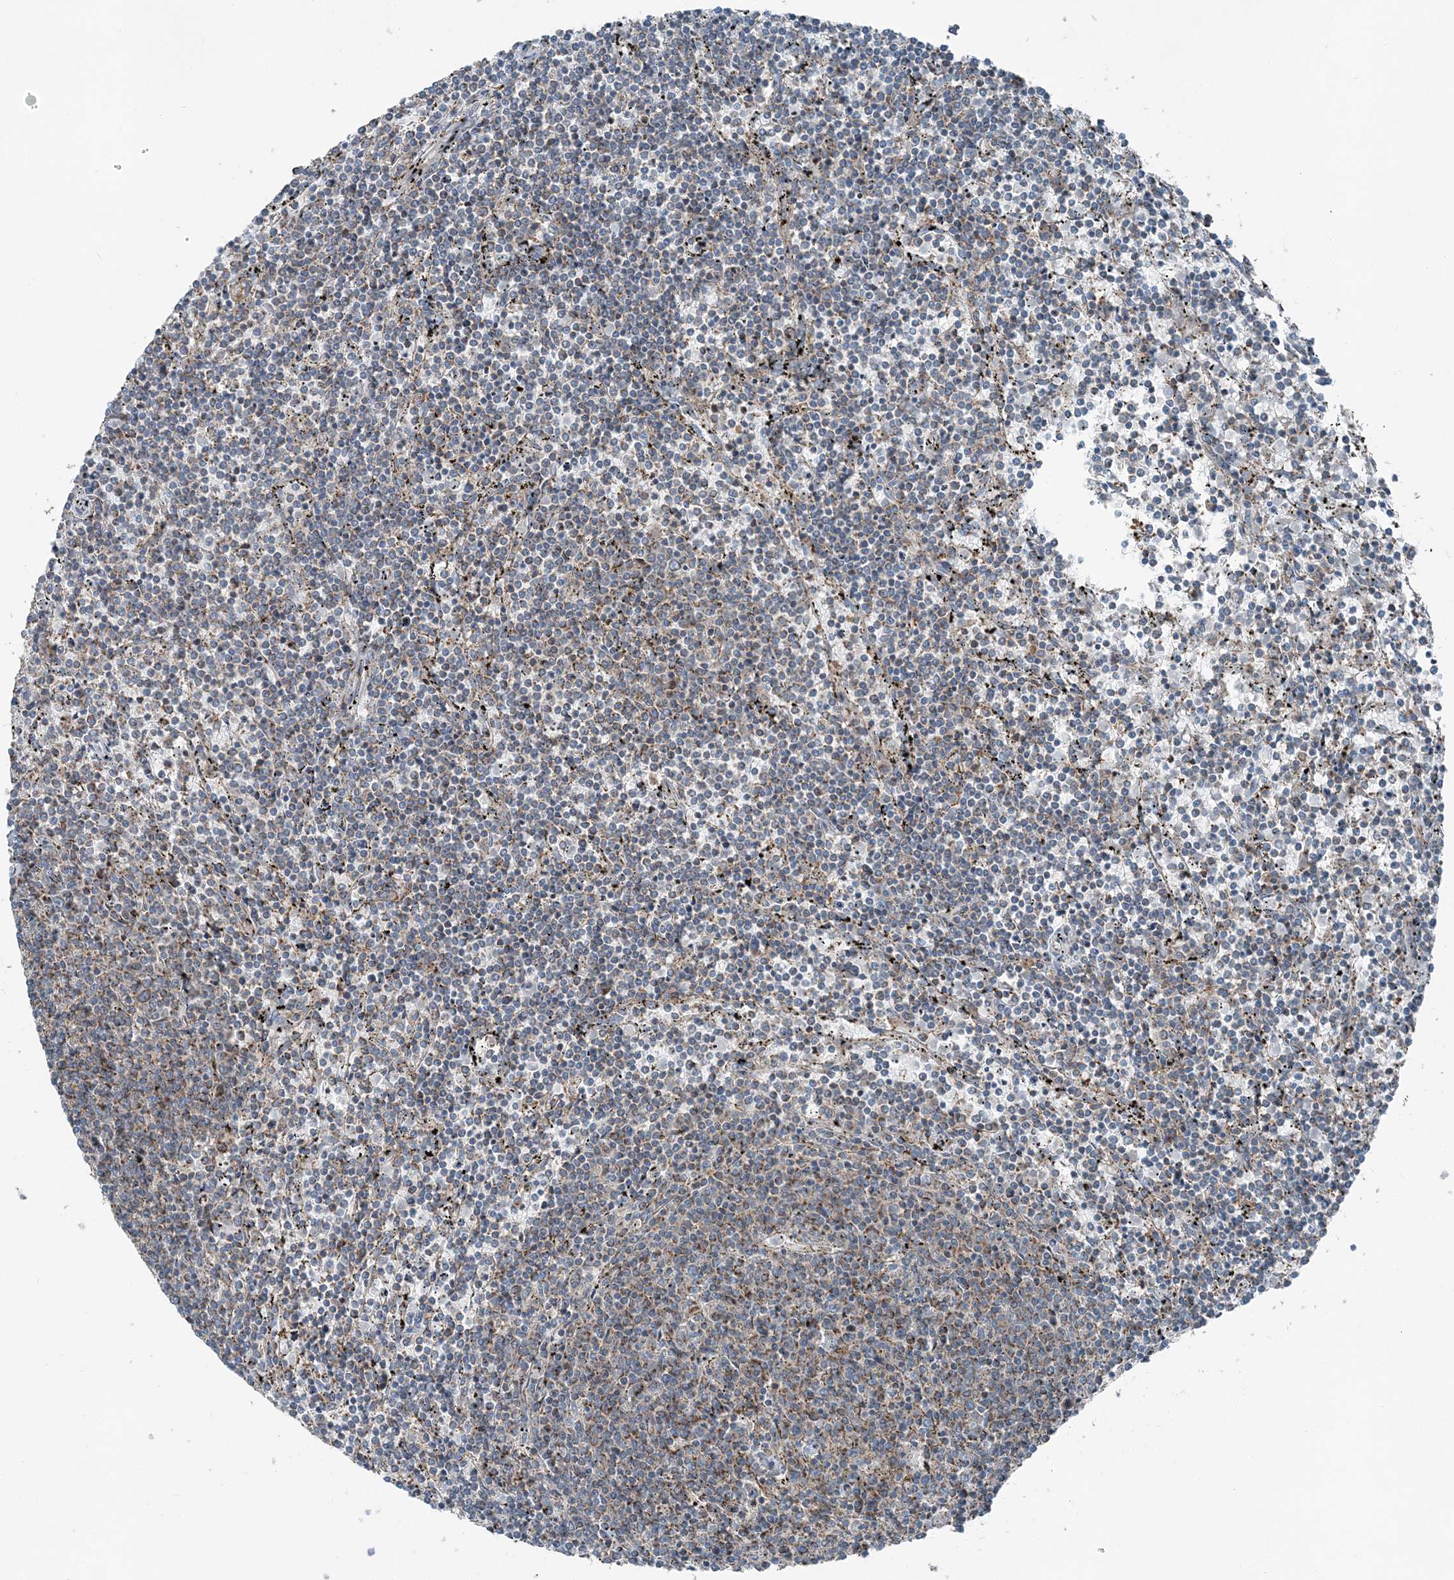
{"staining": {"intensity": "weak", "quantity": "25%-75%", "location": "cytoplasmic/membranous"}, "tissue": "lymphoma", "cell_type": "Tumor cells", "image_type": "cancer", "snomed": [{"axis": "morphology", "description": "Malignant lymphoma, non-Hodgkin's type, Low grade"}, {"axis": "topography", "description": "Spleen"}], "caption": "Brown immunohistochemical staining in human low-grade malignant lymphoma, non-Hodgkin's type exhibits weak cytoplasmic/membranous expression in approximately 25%-75% of tumor cells.", "gene": "KY", "patient": {"sex": "female", "age": 50}}